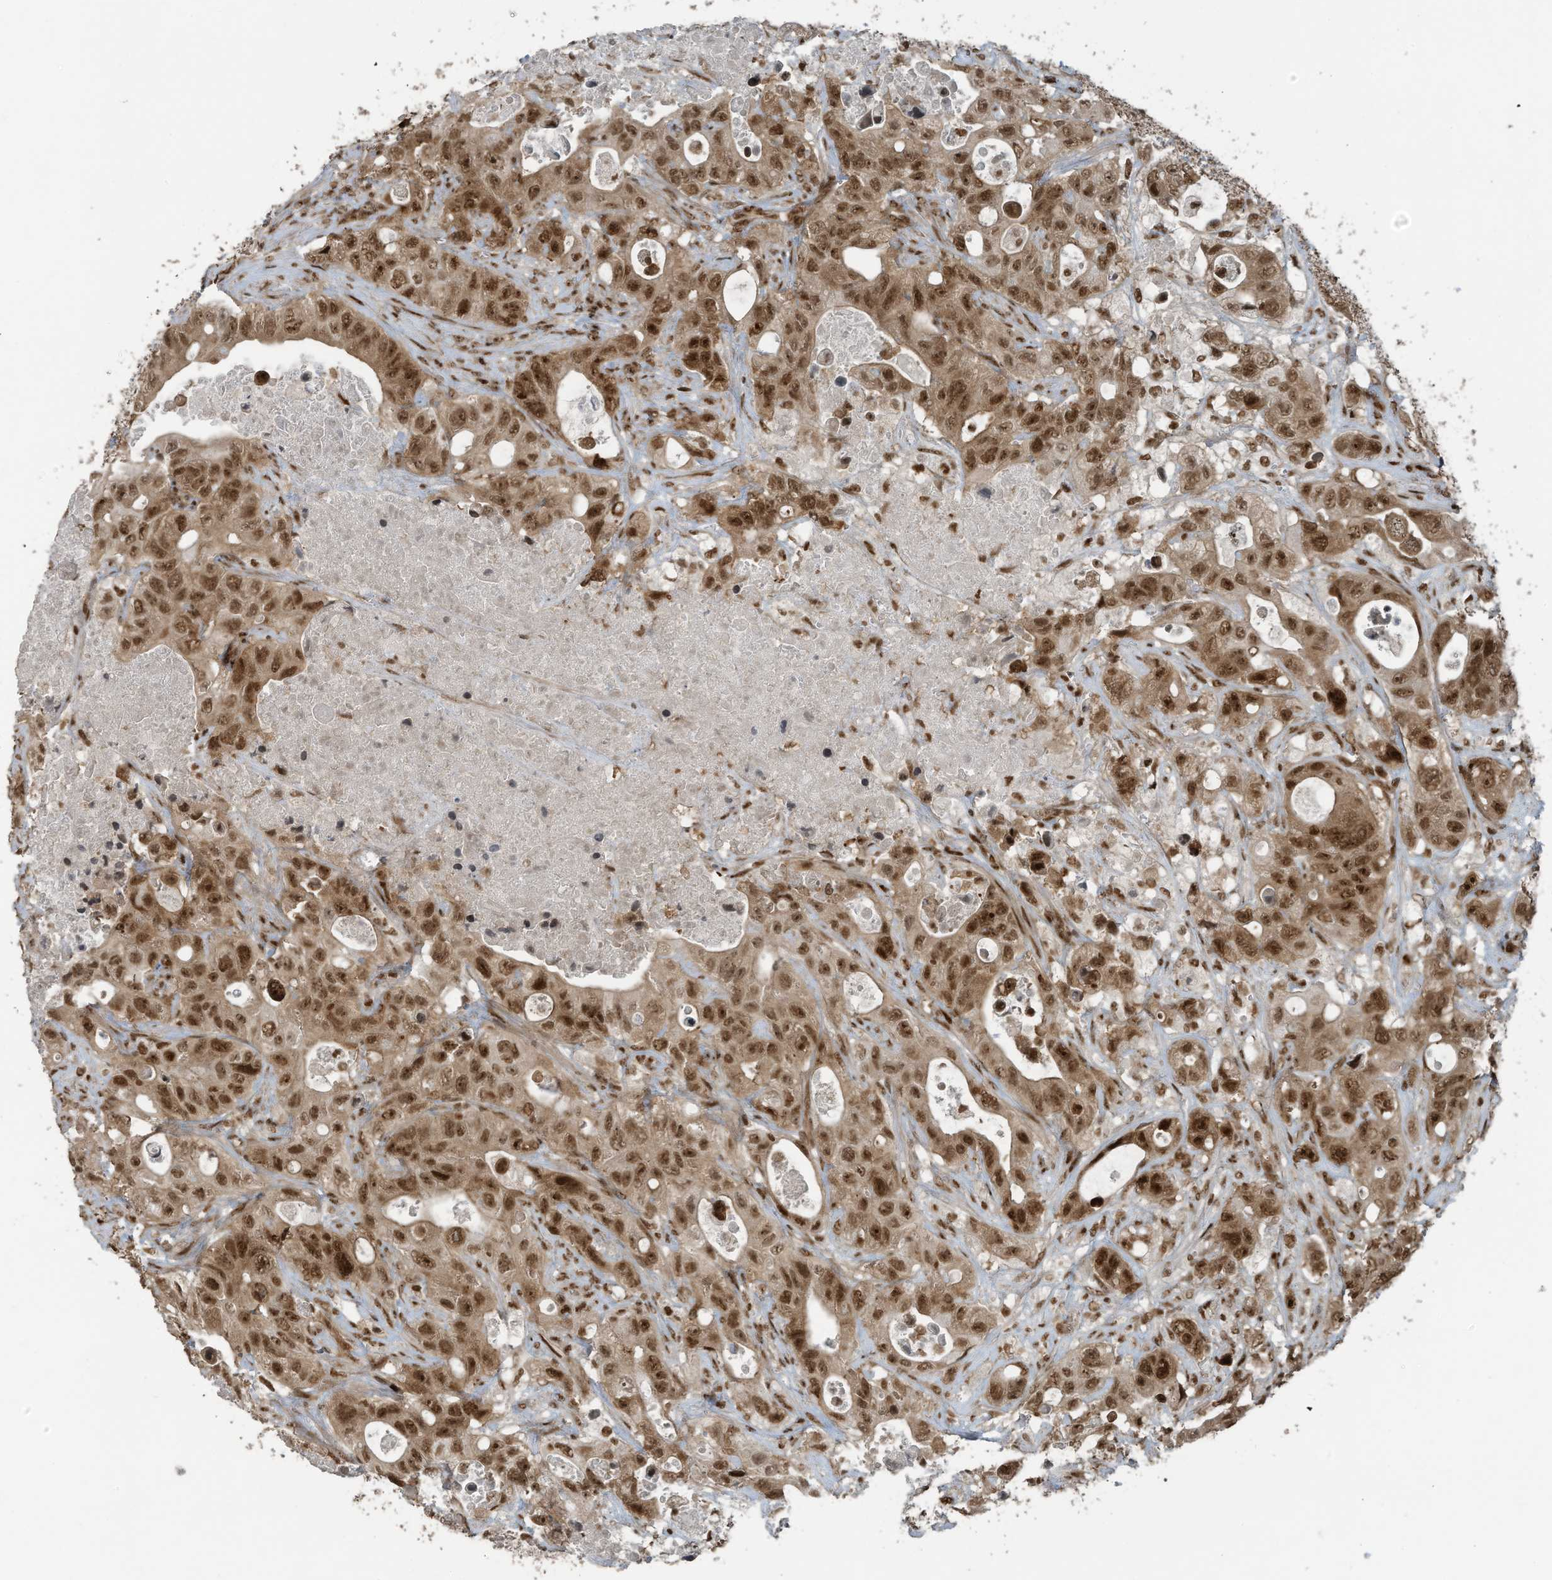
{"staining": {"intensity": "moderate", "quantity": ">75%", "location": "nuclear"}, "tissue": "colorectal cancer", "cell_type": "Tumor cells", "image_type": "cancer", "snomed": [{"axis": "morphology", "description": "Adenocarcinoma, NOS"}, {"axis": "topography", "description": "Colon"}], "caption": "IHC staining of colorectal cancer, which displays medium levels of moderate nuclear expression in about >75% of tumor cells indicating moderate nuclear protein positivity. The staining was performed using DAB (brown) for protein detection and nuclei were counterstained in hematoxylin (blue).", "gene": "PCNP", "patient": {"sex": "female", "age": 46}}